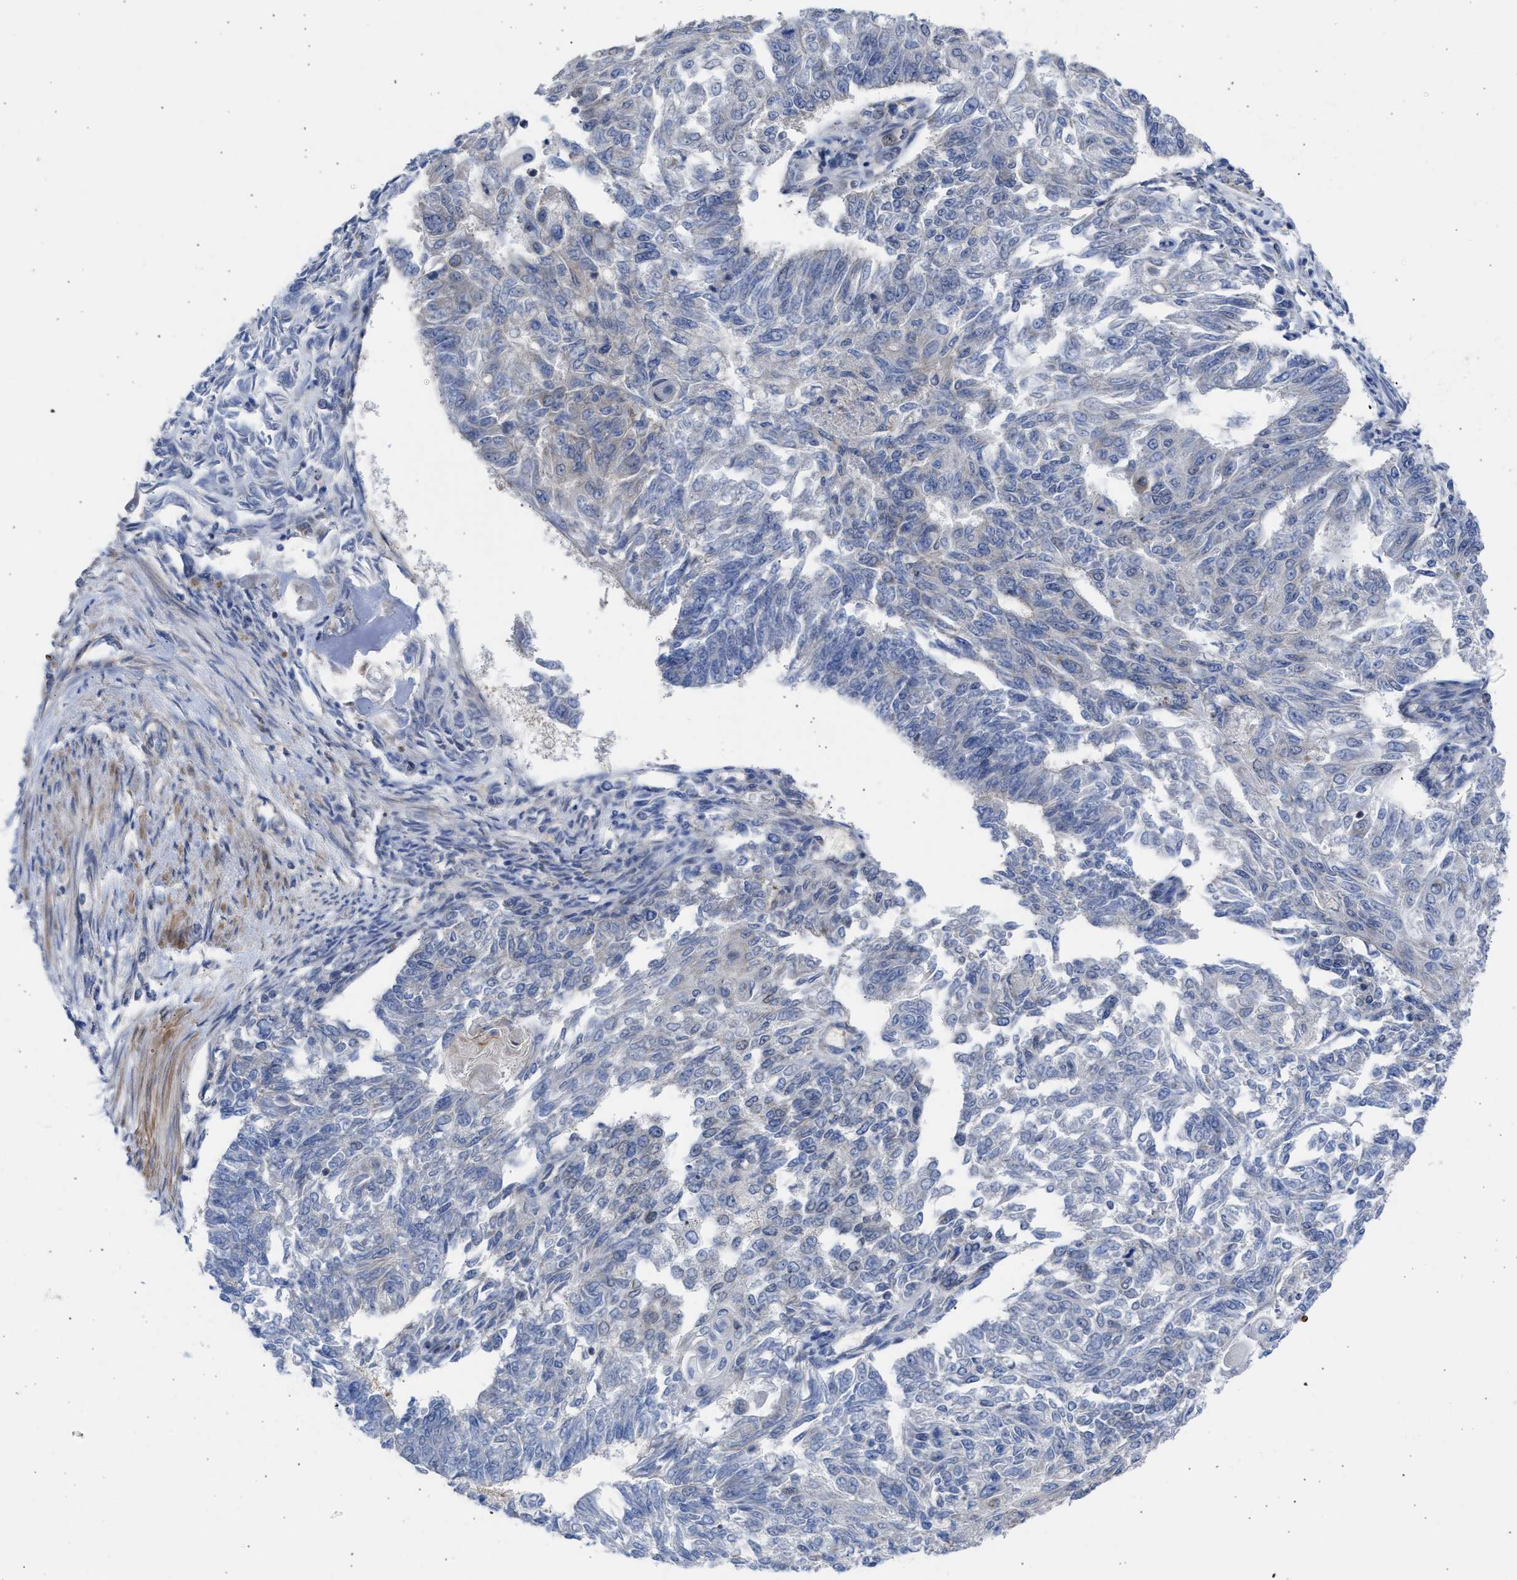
{"staining": {"intensity": "negative", "quantity": "none", "location": "none"}, "tissue": "endometrial cancer", "cell_type": "Tumor cells", "image_type": "cancer", "snomed": [{"axis": "morphology", "description": "Adenocarcinoma, NOS"}, {"axis": "topography", "description": "Endometrium"}], "caption": "An IHC image of endometrial cancer (adenocarcinoma) is shown. There is no staining in tumor cells of endometrial cancer (adenocarcinoma). (DAB immunohistochemistry (IHC), high magnification).", "gene": "BTG3", "patient": {"sex": "female", "age": 32}}